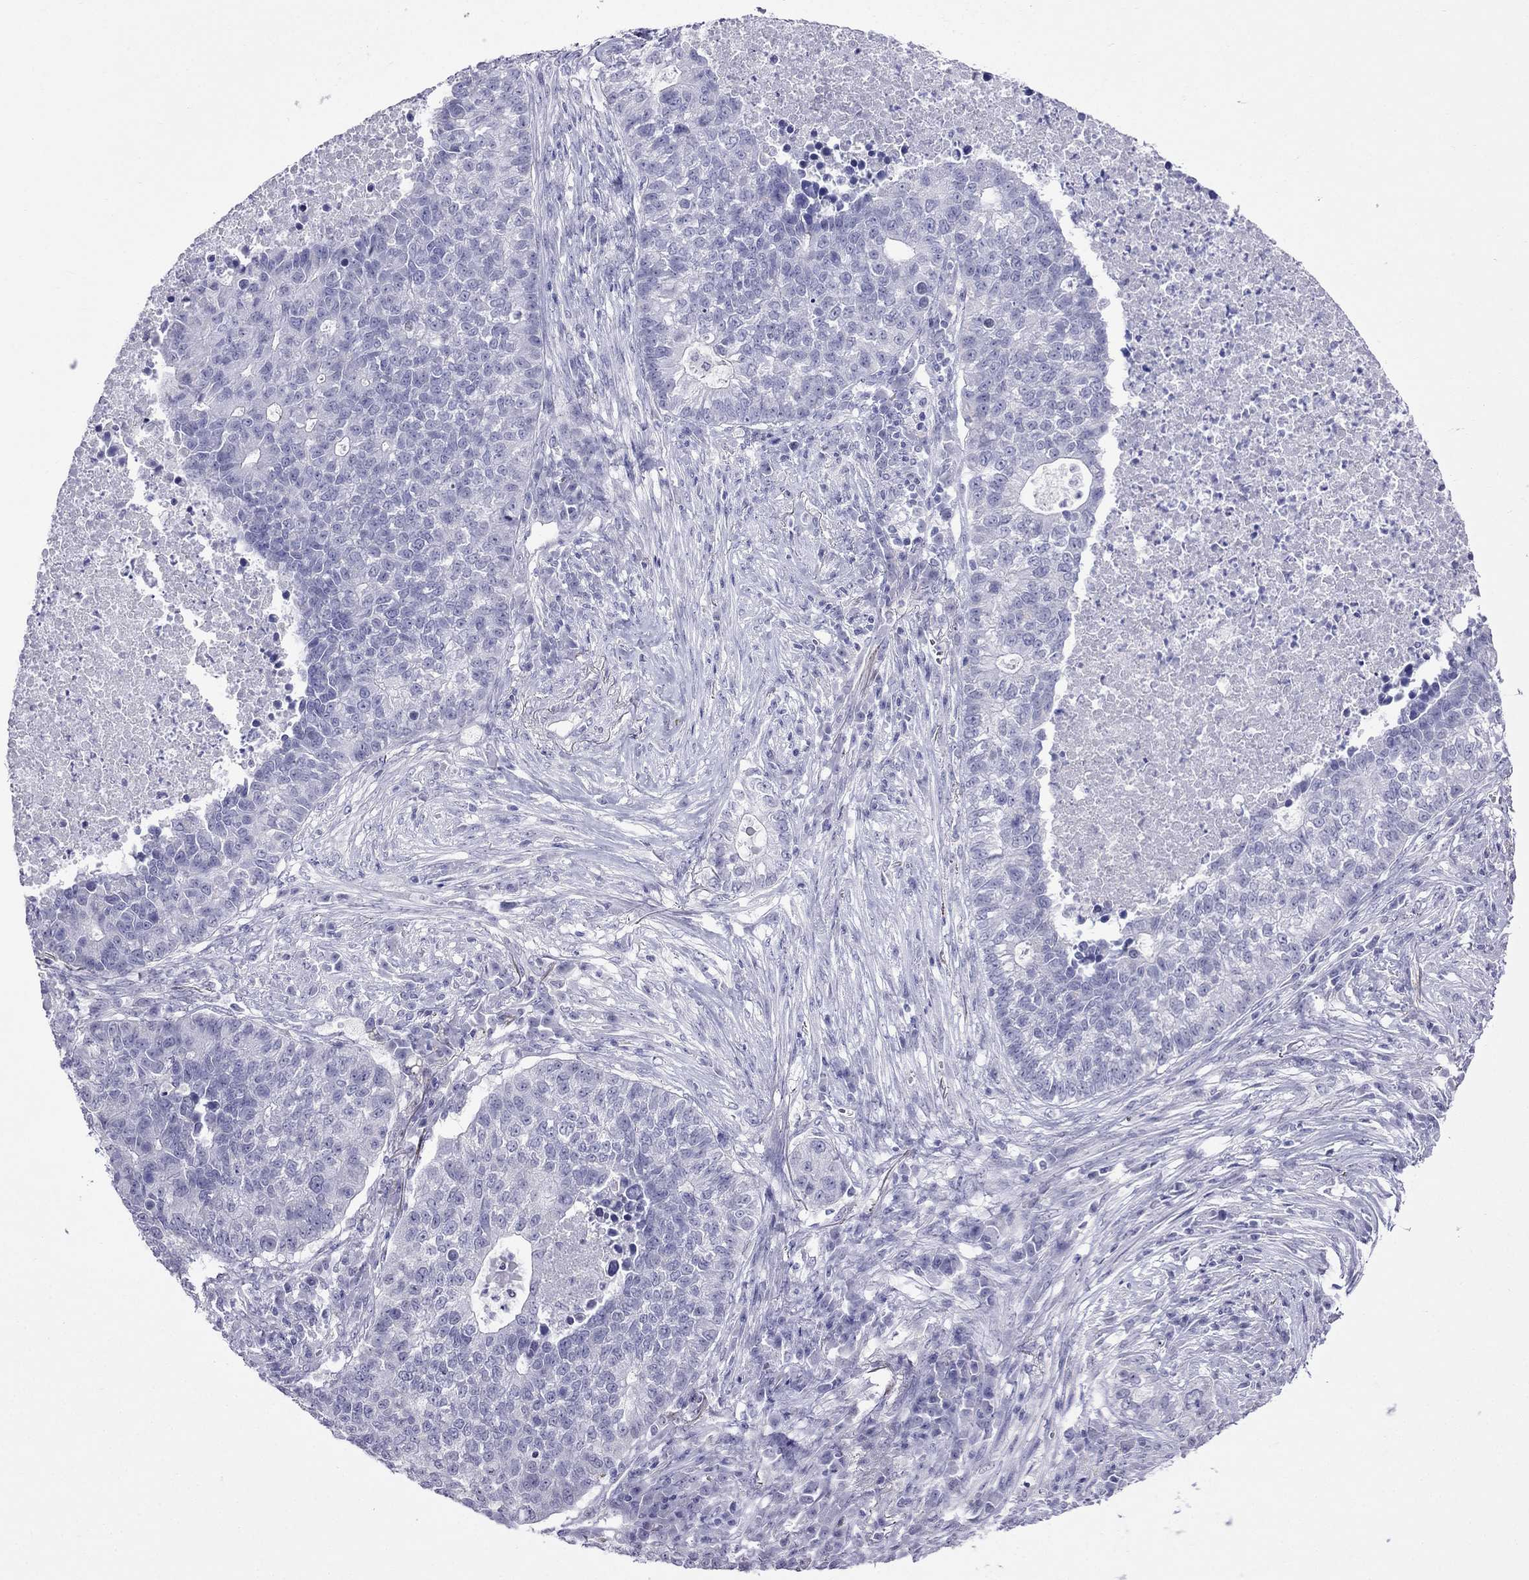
{"staining": {"intensity": "negative", "quantity": "none", "location": "none"}, "tissue": "lung cancer", "cell_type": "Tumor cells", "image_type": "cancer", "snomed": [{"axis": "morphology", "description": "Adenocarcinoma, NOS"}, {"axis": "topography", "description": "Lung"}], "caption": "Image shows no significant protein staining in tumor cells of lung cancer.", "gene": "MGP", "patient": {"sex": "male", "age": 57}}